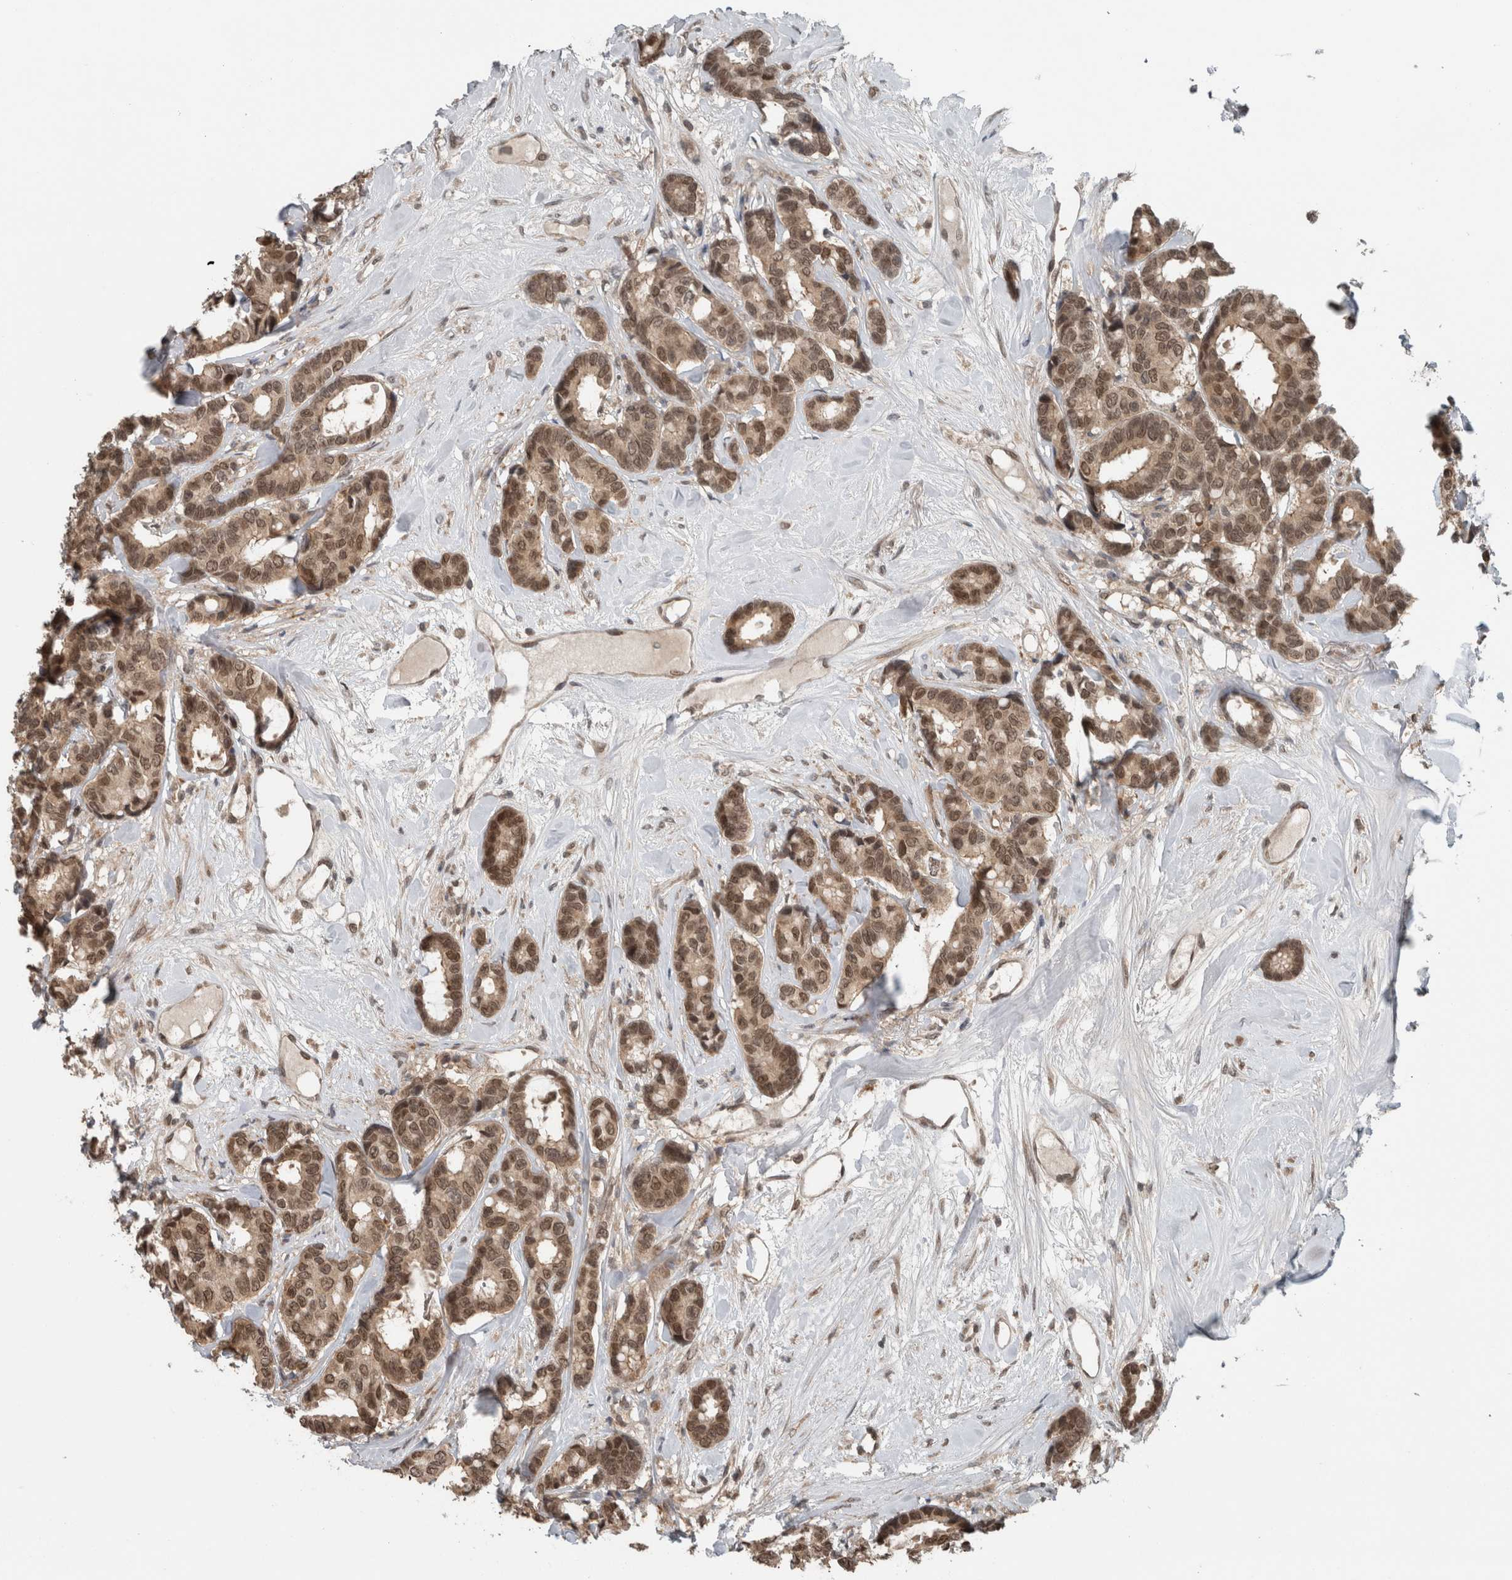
{"staining": {"intensity": "moderate", "quantity": ">75%", "location": "cytoplasmic/membranous,nuclear"}, "tissue": "breast cancer", "cell_type": "Tumor cells", "image_type": "cancer", "snomed": [{"axis": "morphology", "description": "Duct carcinoma"}, {"axis": "topography", "description": "Breast"}], "caption": "Infiltrating ductal carcinoma (breast) stained for a protein exhibits moderate cytoplasmic/membranous and nuclear positivity in tumor cells.", "gene": "SPAG7", "patient": {"sex": "female", "age": 87}}